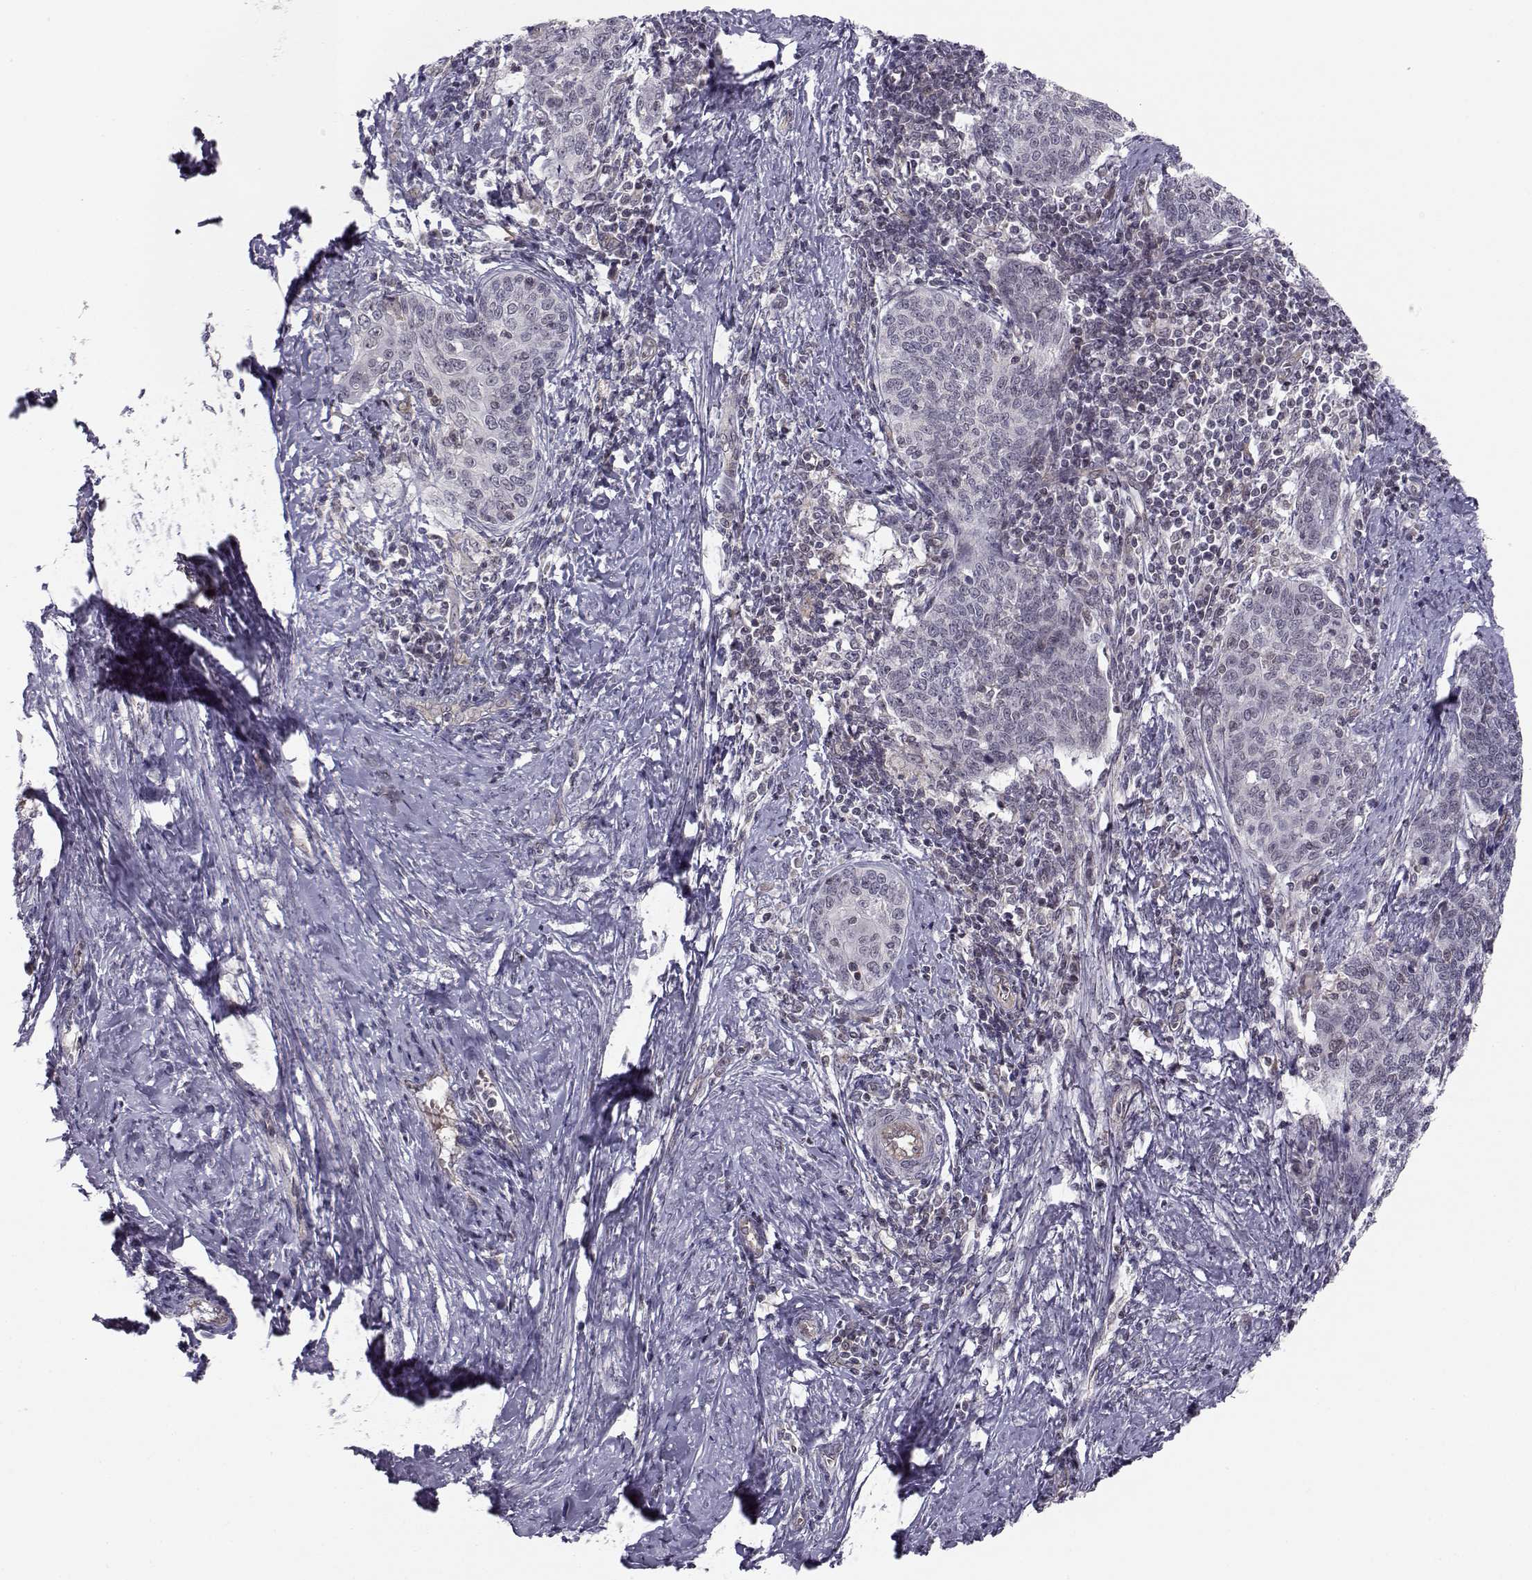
{"staining": {"intensity": "negative", "quantity": "none", "location": "none"}, "tissue": "cervical cancer", "cell_type": "Tumor cells", "image_type": "cancer", "snomed": [{"axis": "morphology", "description": "Squamous cell carcinoma, NOS"}, {"axis": "topography", "description": "Cervix"}], "caption": "This is an immunohistochemistry (IHC) photomicrograph of cervical cancer (squamous cell carcinoma). There is no staining in tumor cells.", "gene": "KIF13B", "patient": {"sex": "female", "age": 39}}